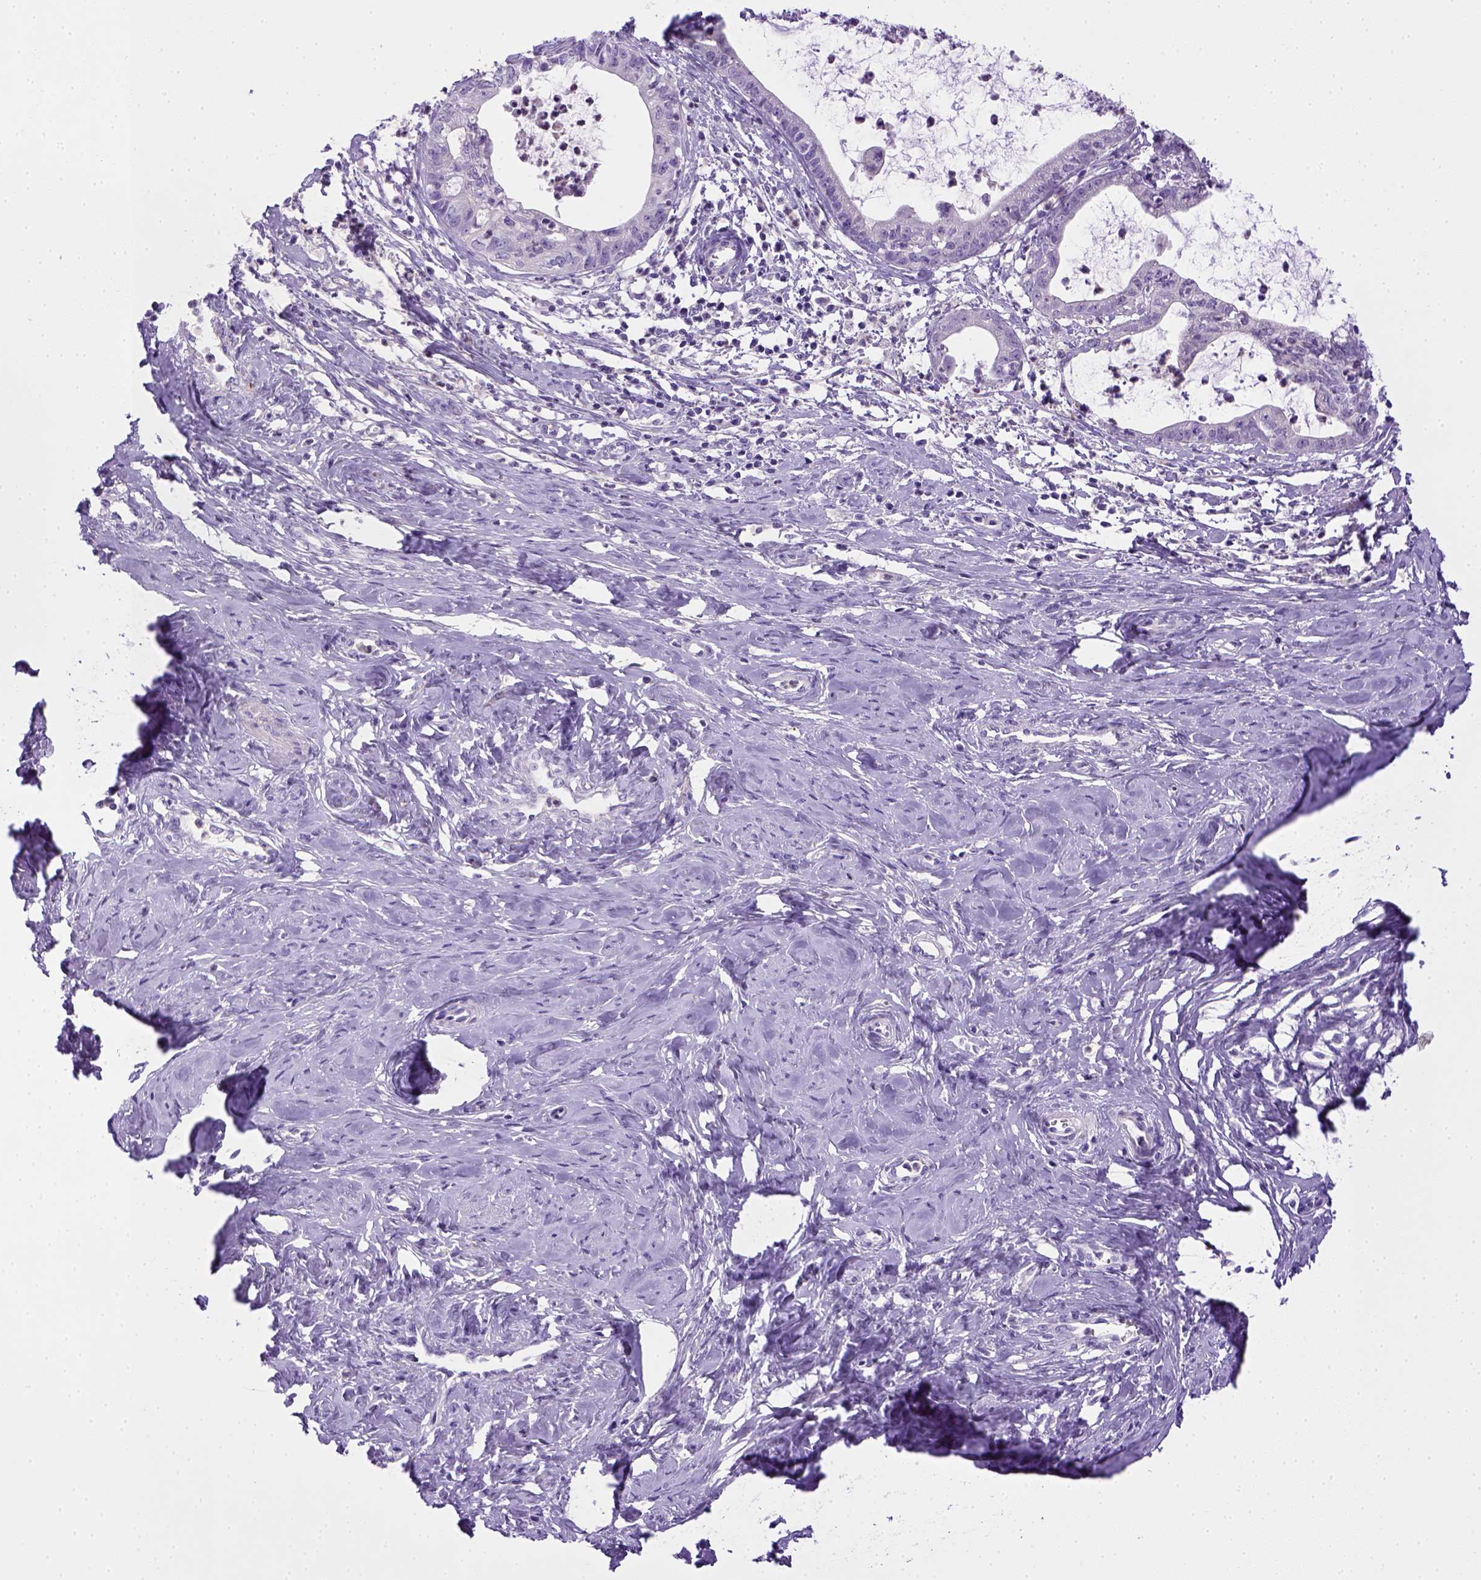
{"staining": {"intensity": "negative", "quantity": "none", "location": "none"}, "tissue": "cervical cancer", "cell_type": "Tumor cells", "image_type": "cancer", "snomed": [{"axis": "morphology", "description": "Normal tissue, NOS"}, {"axis": "morphology", "description": "Adenocarcinoma, NOS"}, {"axis": "topography", "description": "Cervix"}], "caption": "Tumor cells are negative for brown protein staining in cervical cancer. (Immunohistochemistry, brightfield microscopy, high magnification).", "gene": "BAAT", "patient": {"sex": "female", "age": 38}}